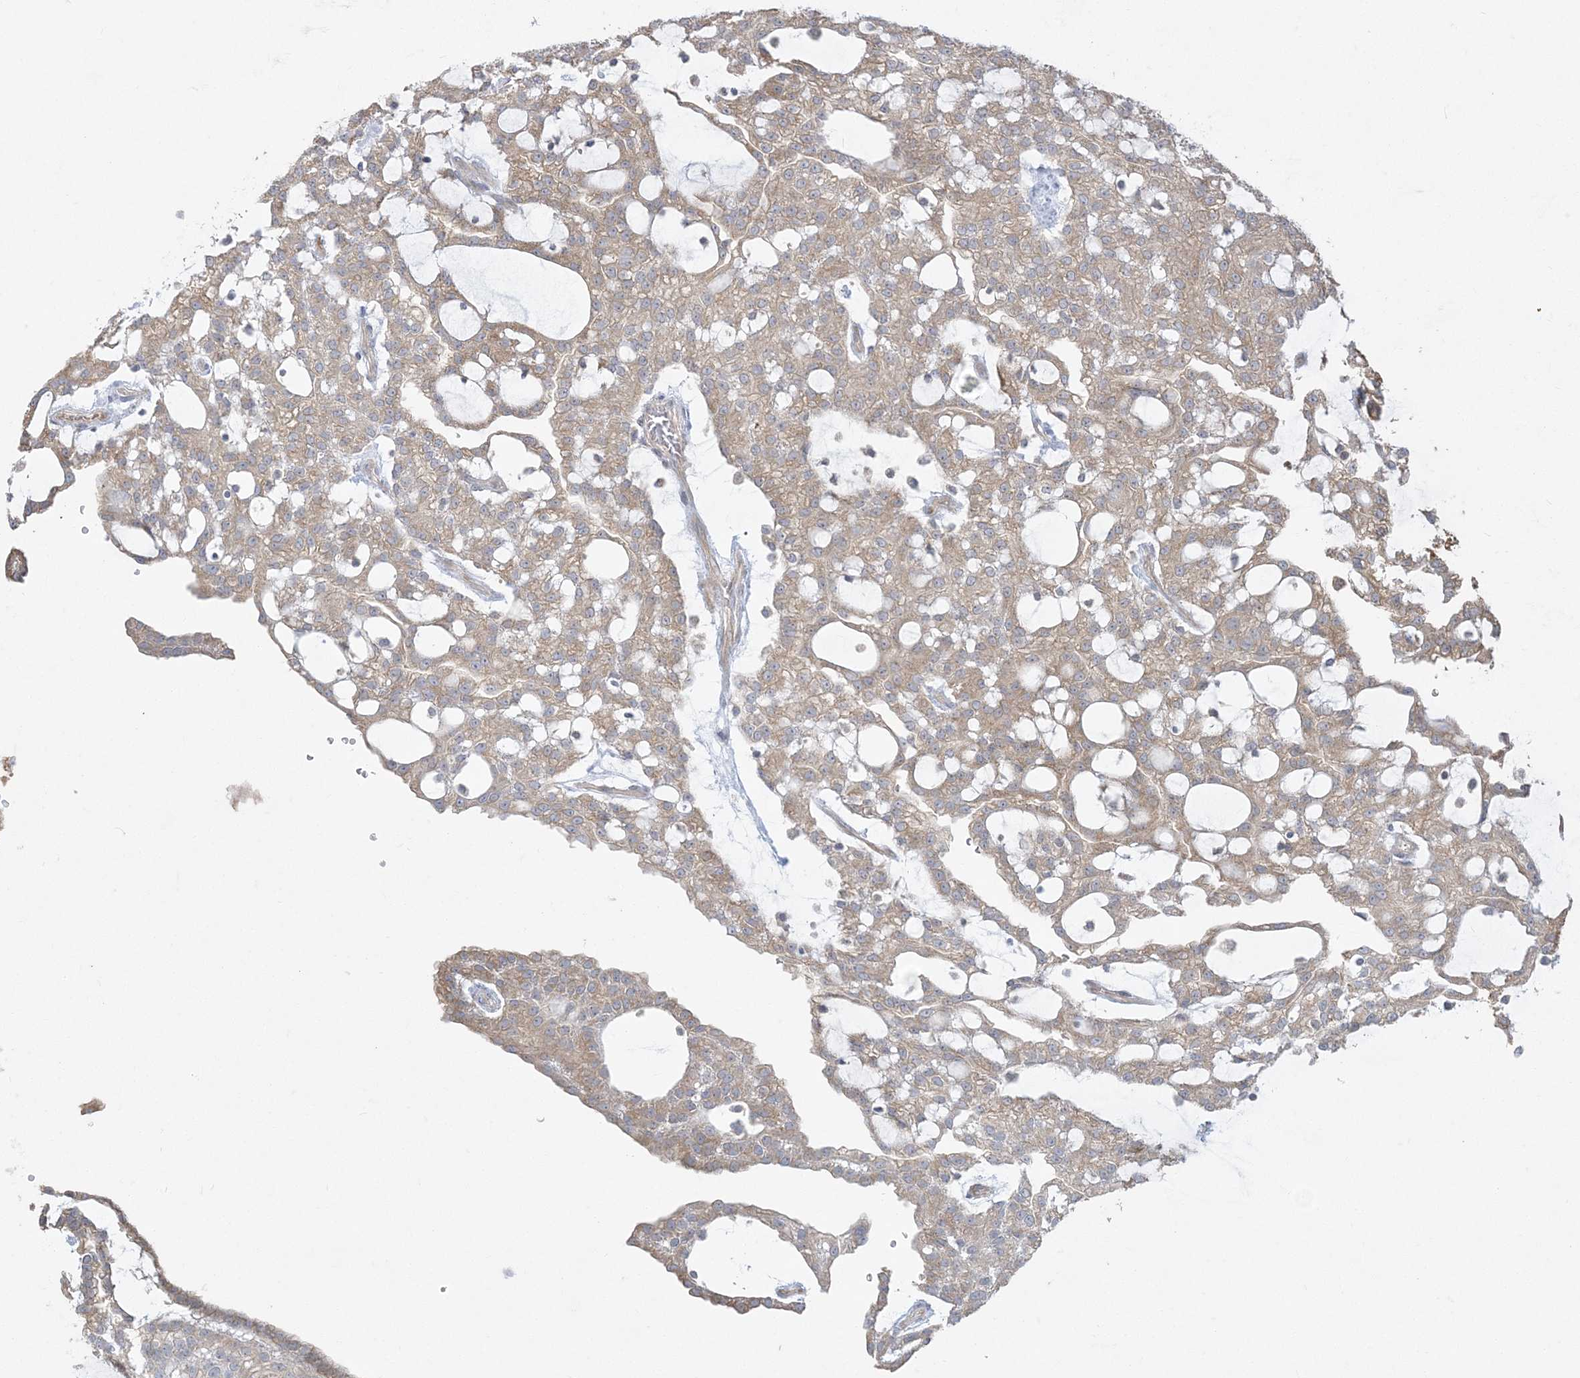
{"staining": {"intensity": "moderate", "quantity": ">75%", "location": "cytoplasmic/membranous"}, "tissue": "renal cancer", "cell_type": "Tumor cells", "image_type": "cancer", "snomed": [{"axis": "morphology", "description": "Adenocarcinoma, NOS"}, {"axis": "topography", "description": "Kidney"}], "caption": "This image shows IHC staining of adenocarcinoma (renal), with medium moderate cytoplasmic/membranous positivity in about >75% of tumor cells.", "gene": "ZC3H6", "patient": {"sex": "male", "age": 63}}